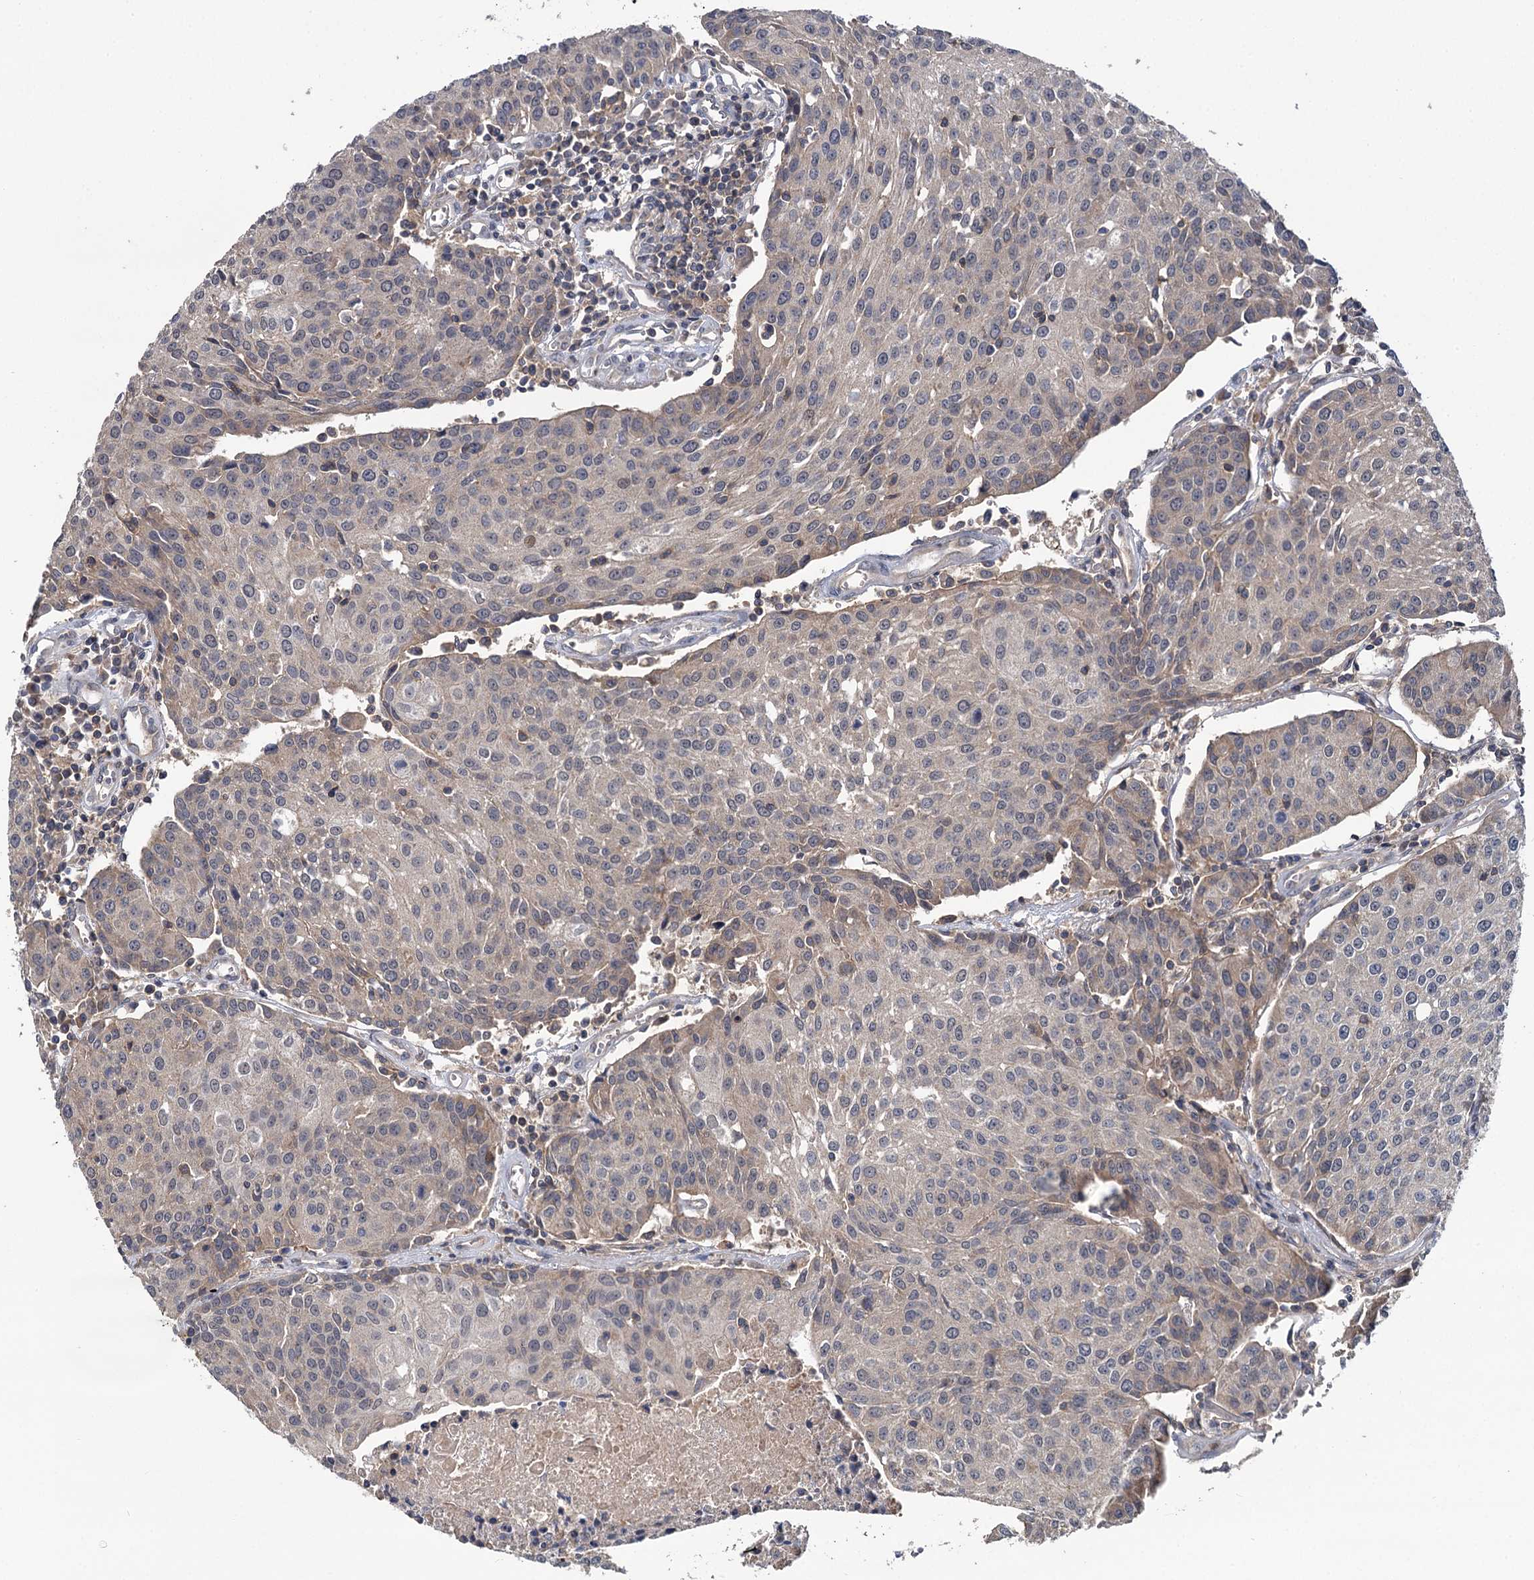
{"staining": {"intensity": "weak", "quantity": "<25%", "location": "cytoplasmic/membranous"}, "tissue": "urothelial cancer", "cell_type": "Tumor cells", "image_type": "cancer", "snomed": [{"axis": "morphology", "description": "Urothelial carcinoma, High grade"}, {"axis": "topography", "description": "Urinary bladder"}], "caption": "The micrograph exhibits no staining of tumor cells in urothelial cancer. (Immunohistochemistry (ihc), brightfield microscopy, high magnification).", "gene": "TMEM39A", "patient": {"sex": "female", "age": 85}}